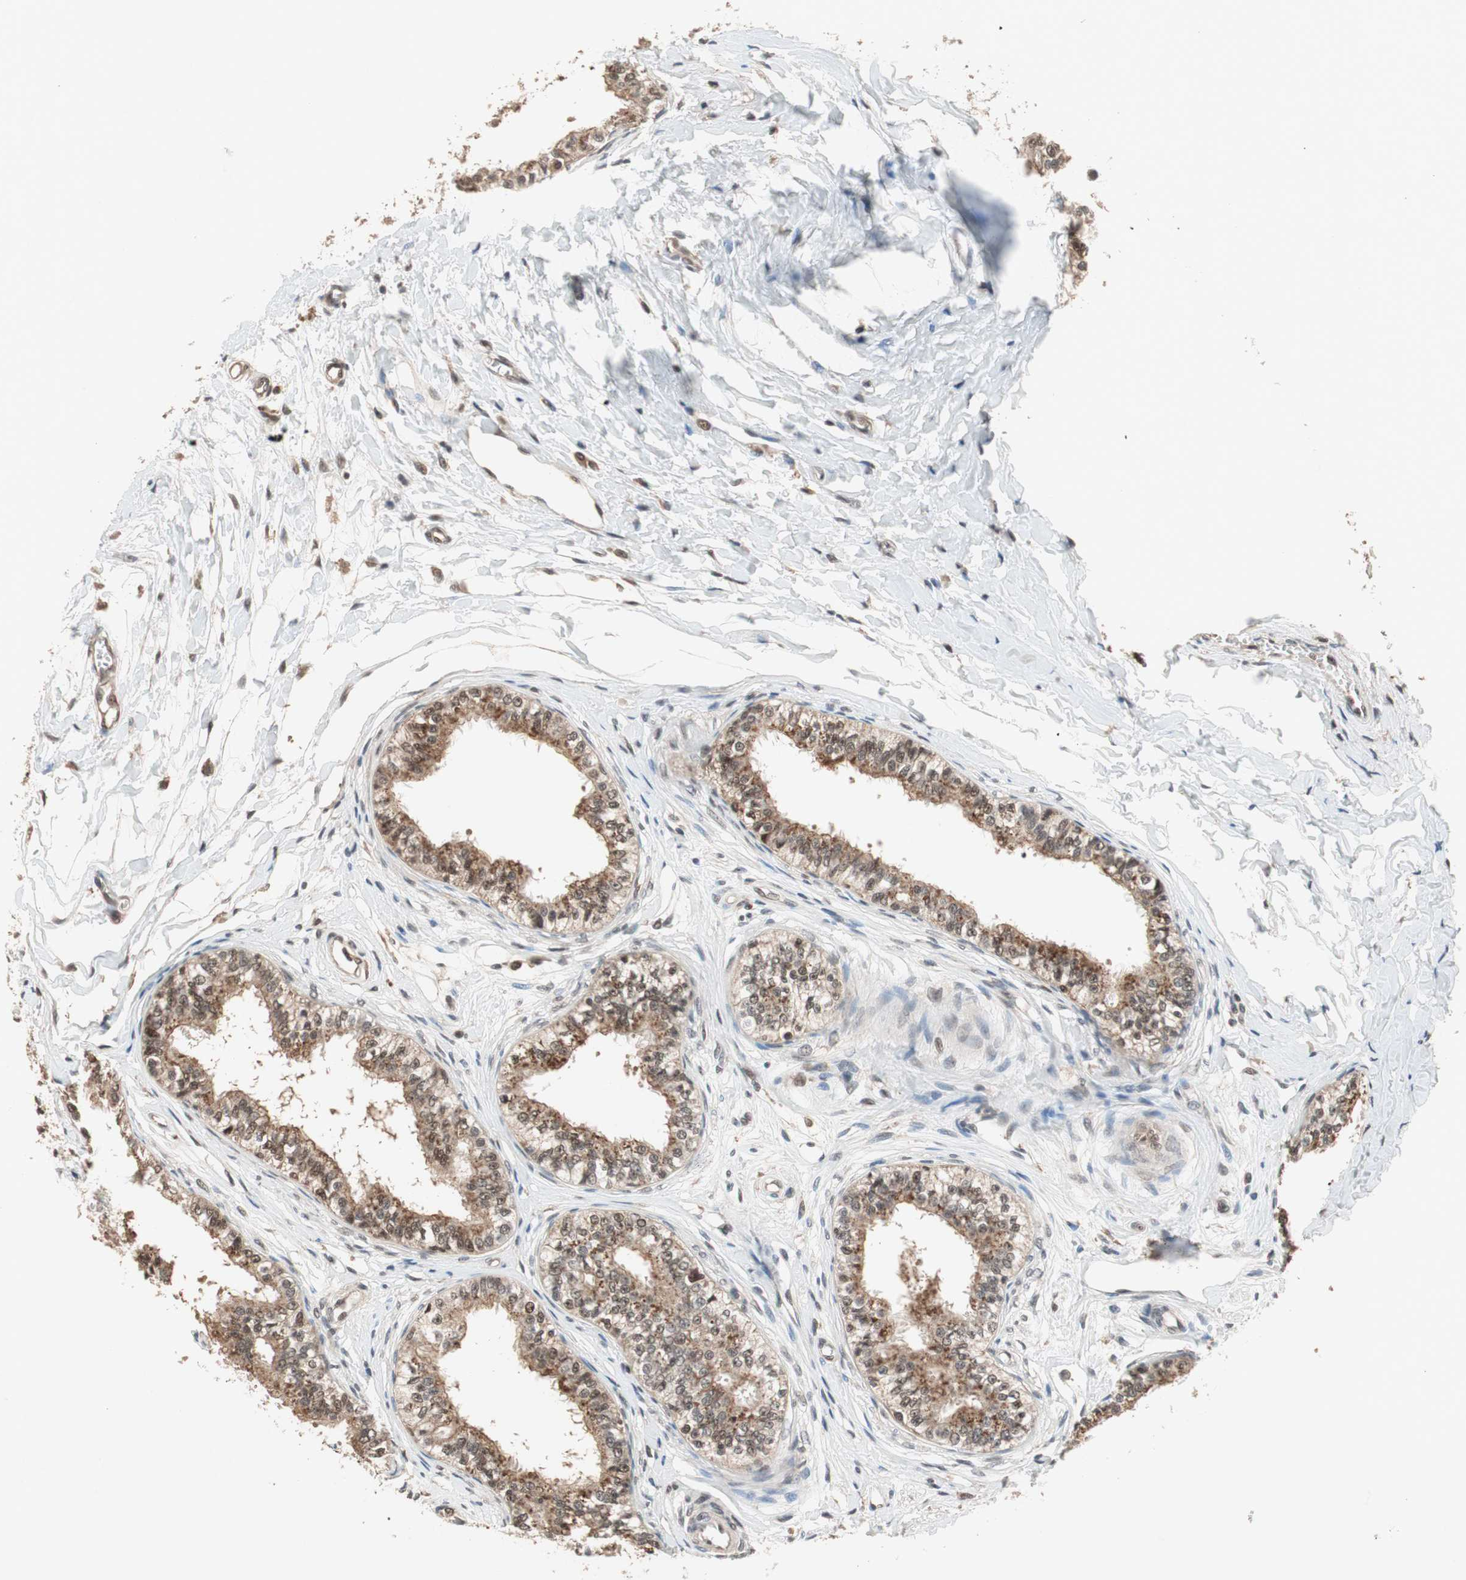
{"staining": {"intensity": "moderate", "quantity": ">75%", "location": "cytoplasmic/membranous,nuclear"}, "tissue": "epididymis", "cell_type": "Glandular cells", "image_type": "normal", "snomed": [{"axis": "morphology", "description": "Normal tissue, NOS"}, {"axis": "morphology", "description": "Adenocarcinoma, metastatic, NOS"}, {"axis": "topography", "description": "Testis"}, {"axis": "topography", "description": "Epididymis"}], "caption": "A brown stain highlights moderate cytoplasmic/membranous,nuclear positivity of a protein in glandular cells of benign human epididymis. (Stains: DAB in brown, nuclei in blue, Microscopy: brightfield microscopy at high magnification).", "gene": "GART", "patient": {"sex": "male", "age": 26}}